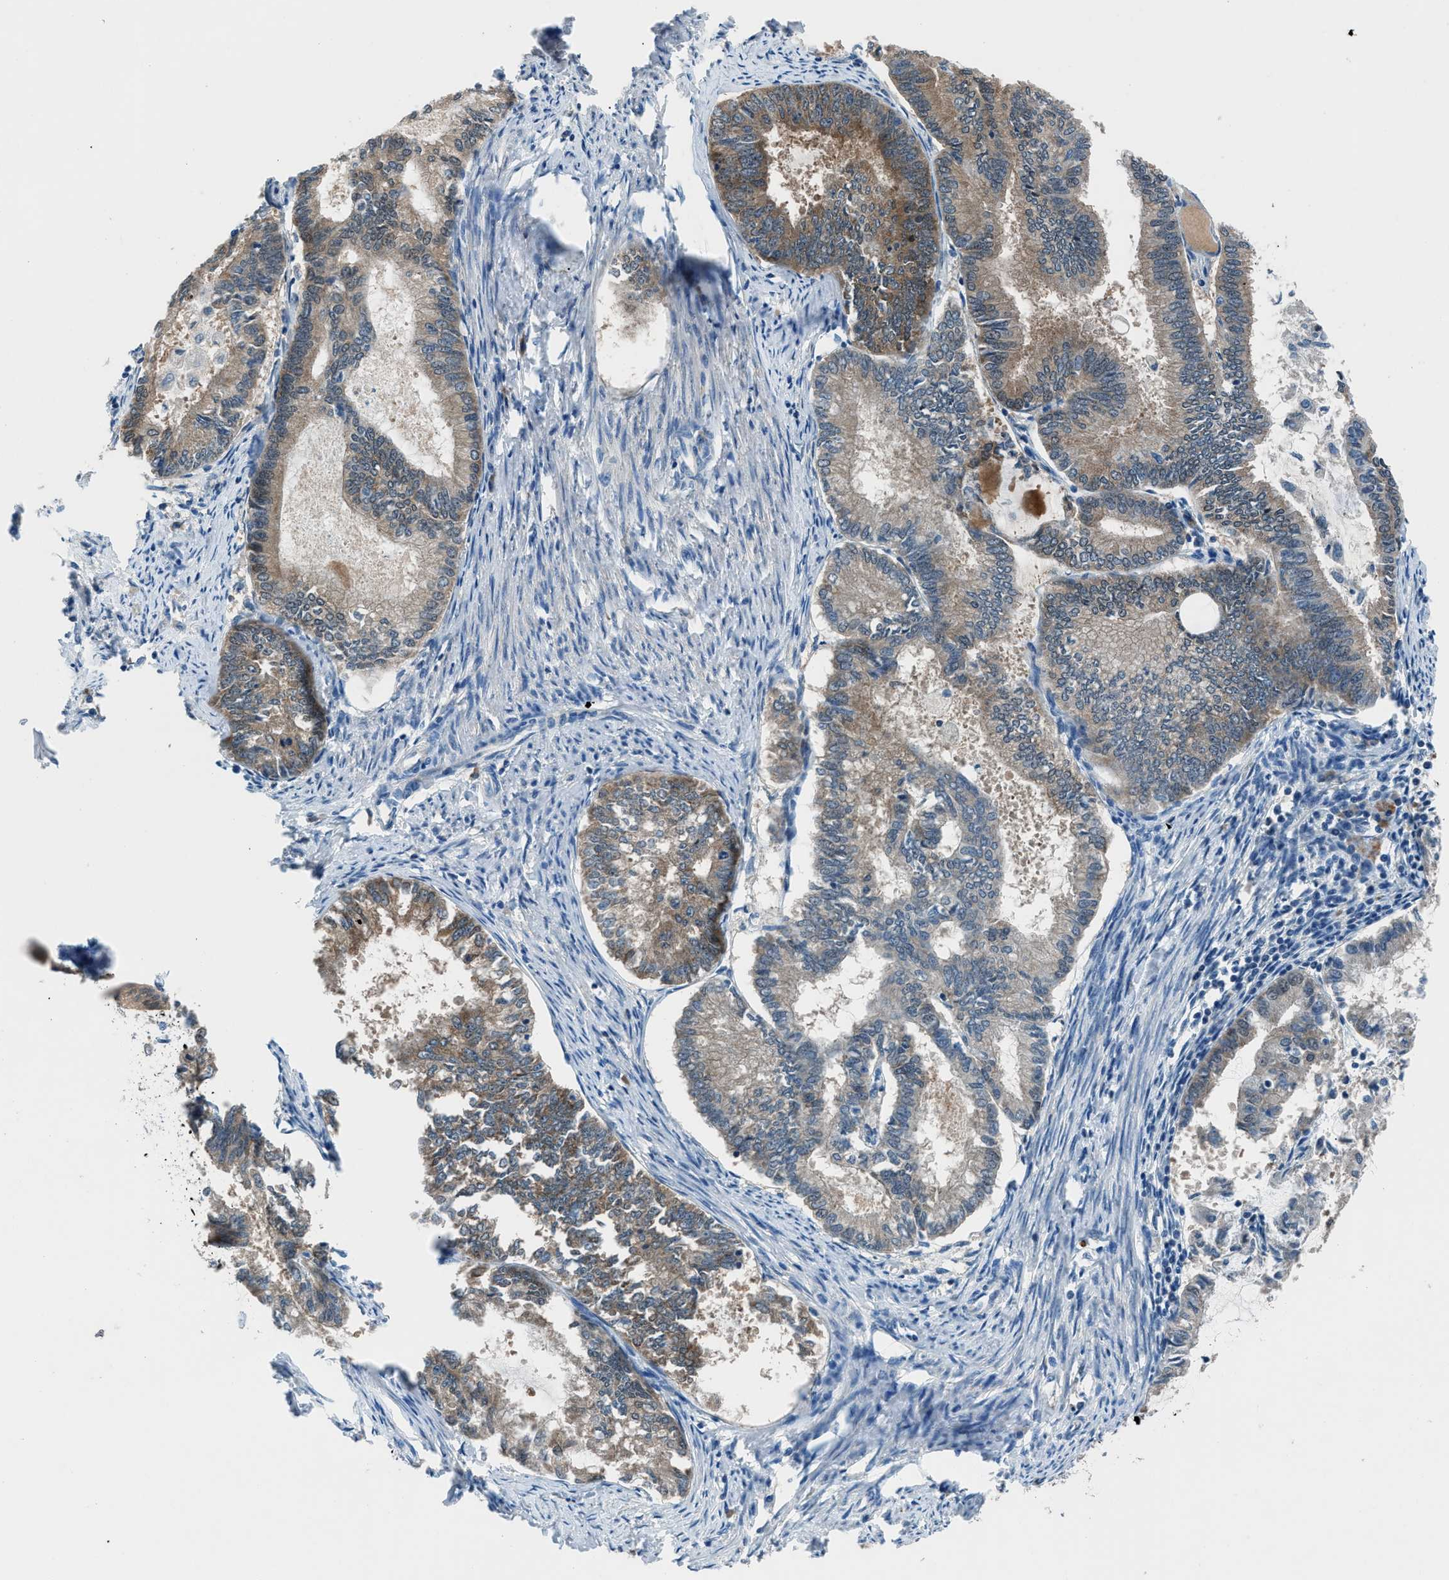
{"staining": {"intensity": "moderate", "quantity": ">75%", "location": "cytoplasmic/membranous"}, "tissue": "endometrial cancer", "cell_type": "Tumor cells", "image_type": "cancer", "snomed": [{"axis": "morphology", "description": "Adenocarcinoma, NOS"}, {"axis": "topography", "description": "Endometrium"}], "caption": "Immunohistochemistry micrograph of human adenocarcinoma (endometrial) stained for a protein (brown), which shows medium levels of moderate cytoplasmic/membranous staining in approximately >75% of tumor cells.", "gene": "ACP1", "patient": {"sex": "female", "age": 86}}